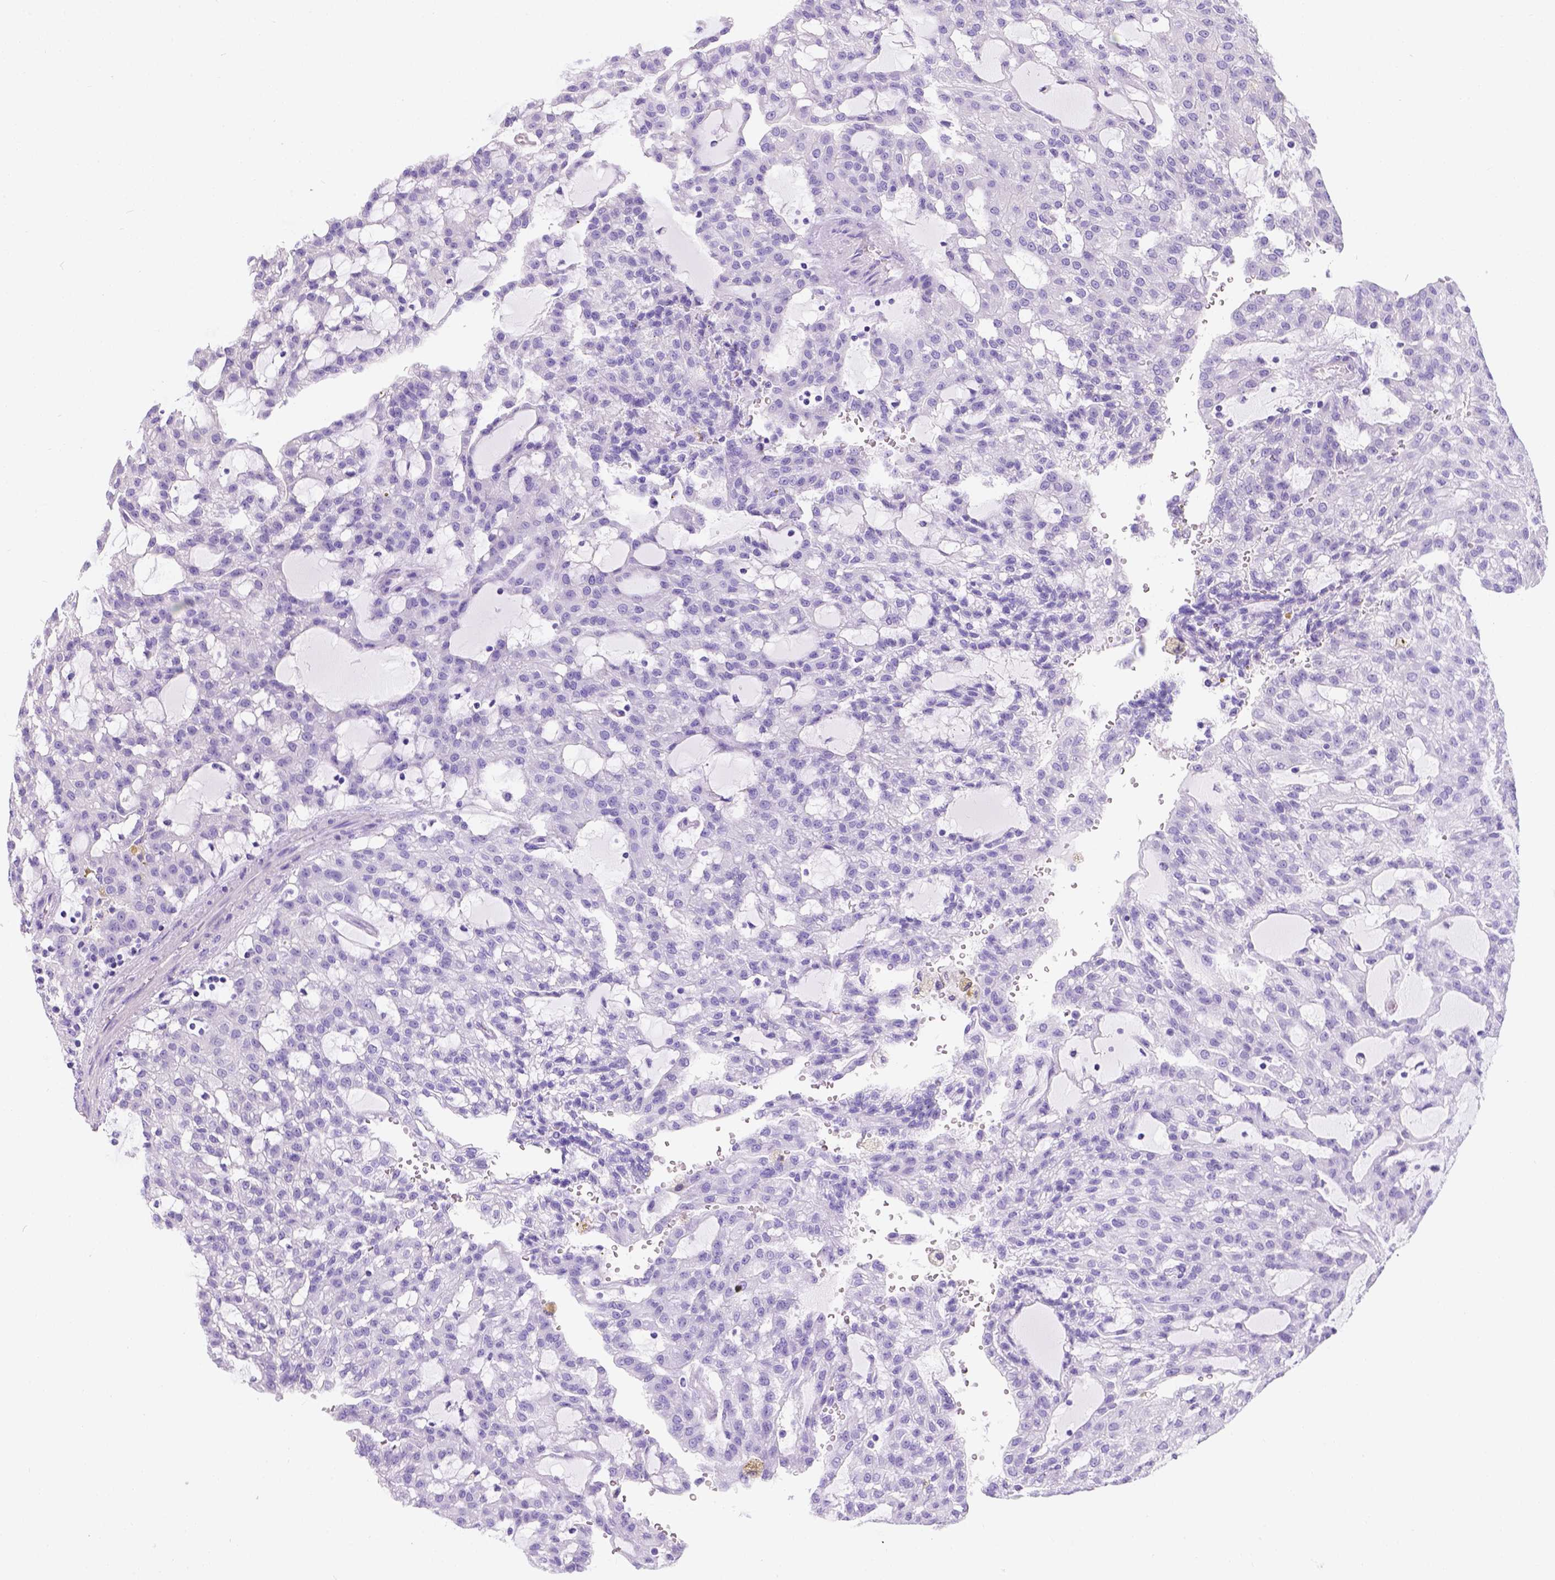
{"staining": {"intensity": "negative", "quantity": "none", "location": "none"}, "tissue": "renal cancer", "cell_type": "Tumor cells", "image_type": "cancer", "snomed": [{"axis": "morphology", "description": "Adenocarcinoma, NOS"}, {"axis": "topography", "description": "Kidney"}], "caption": "Immunohistochemistry micrograph of neoplastic tissue: adenocarcinoma (renal) stained with DAB exhibits no significant protein staining in tumor cells.", "gene": "PHF7", "patient": {"sex": "male", "age": 63}}